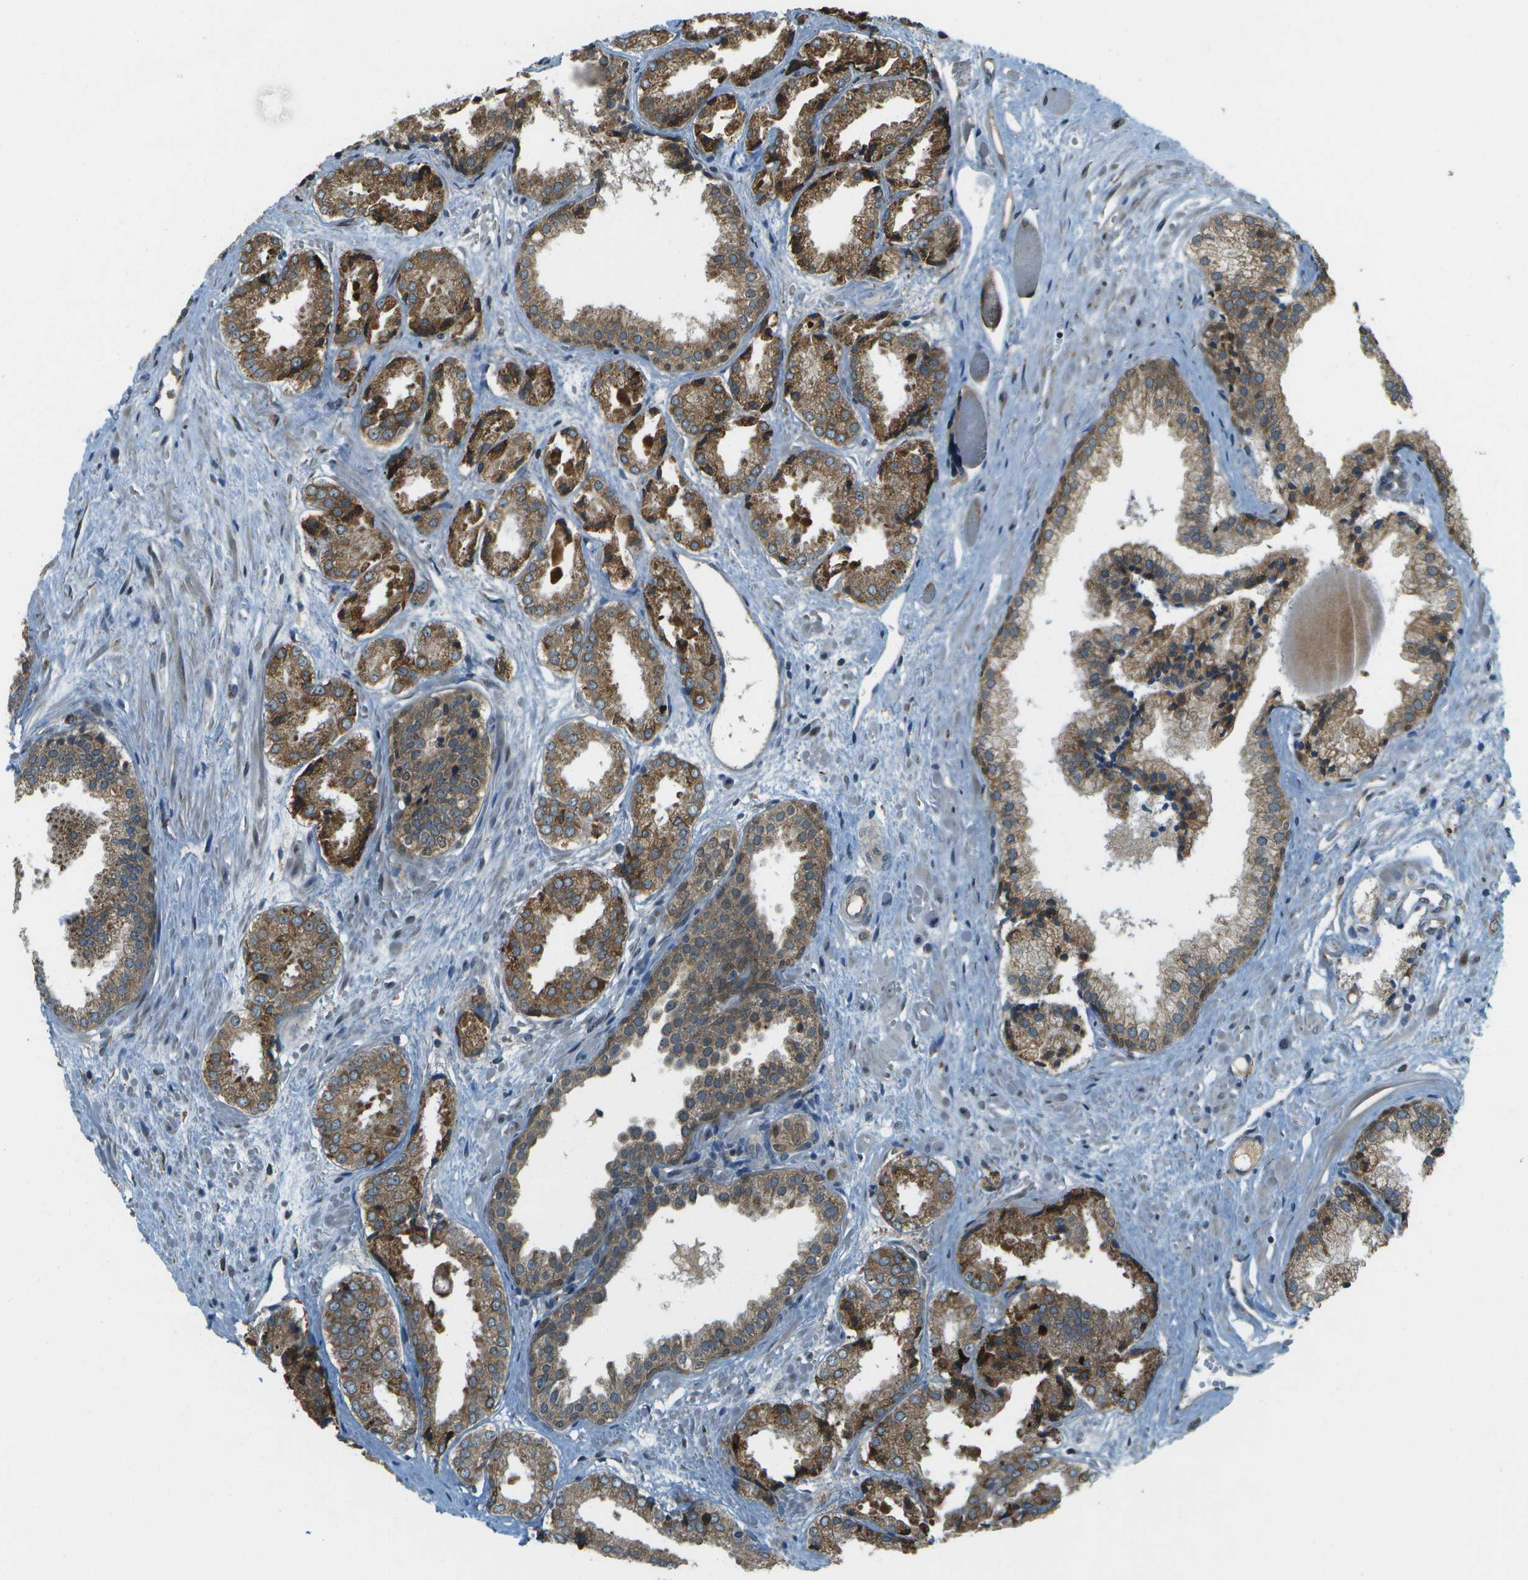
{"staining": {"intensity": "moderate", "quantity": ">75%", "location": "cytoplasmic/membranous"}, "tissue": "prostate cancer", "cell_type": "Tumor cells", "image_type": "cancer", "snomed": [{"axis": "morphology", "description": "Adenocarcinoma, Low grade"}, {"axis": "topography", "description": "Prostate"}], "caption": "Adenocarcinoma (low-grade) (prostate) stained with IHC displays moderate cytoplasmic/membranous expression in approximately >75% of tumor cells. The protein of interest is shown in brown color, while the nuclei are stained blue.", "gene": "USP30", "patient": {"sex": "male", "age": 57}}